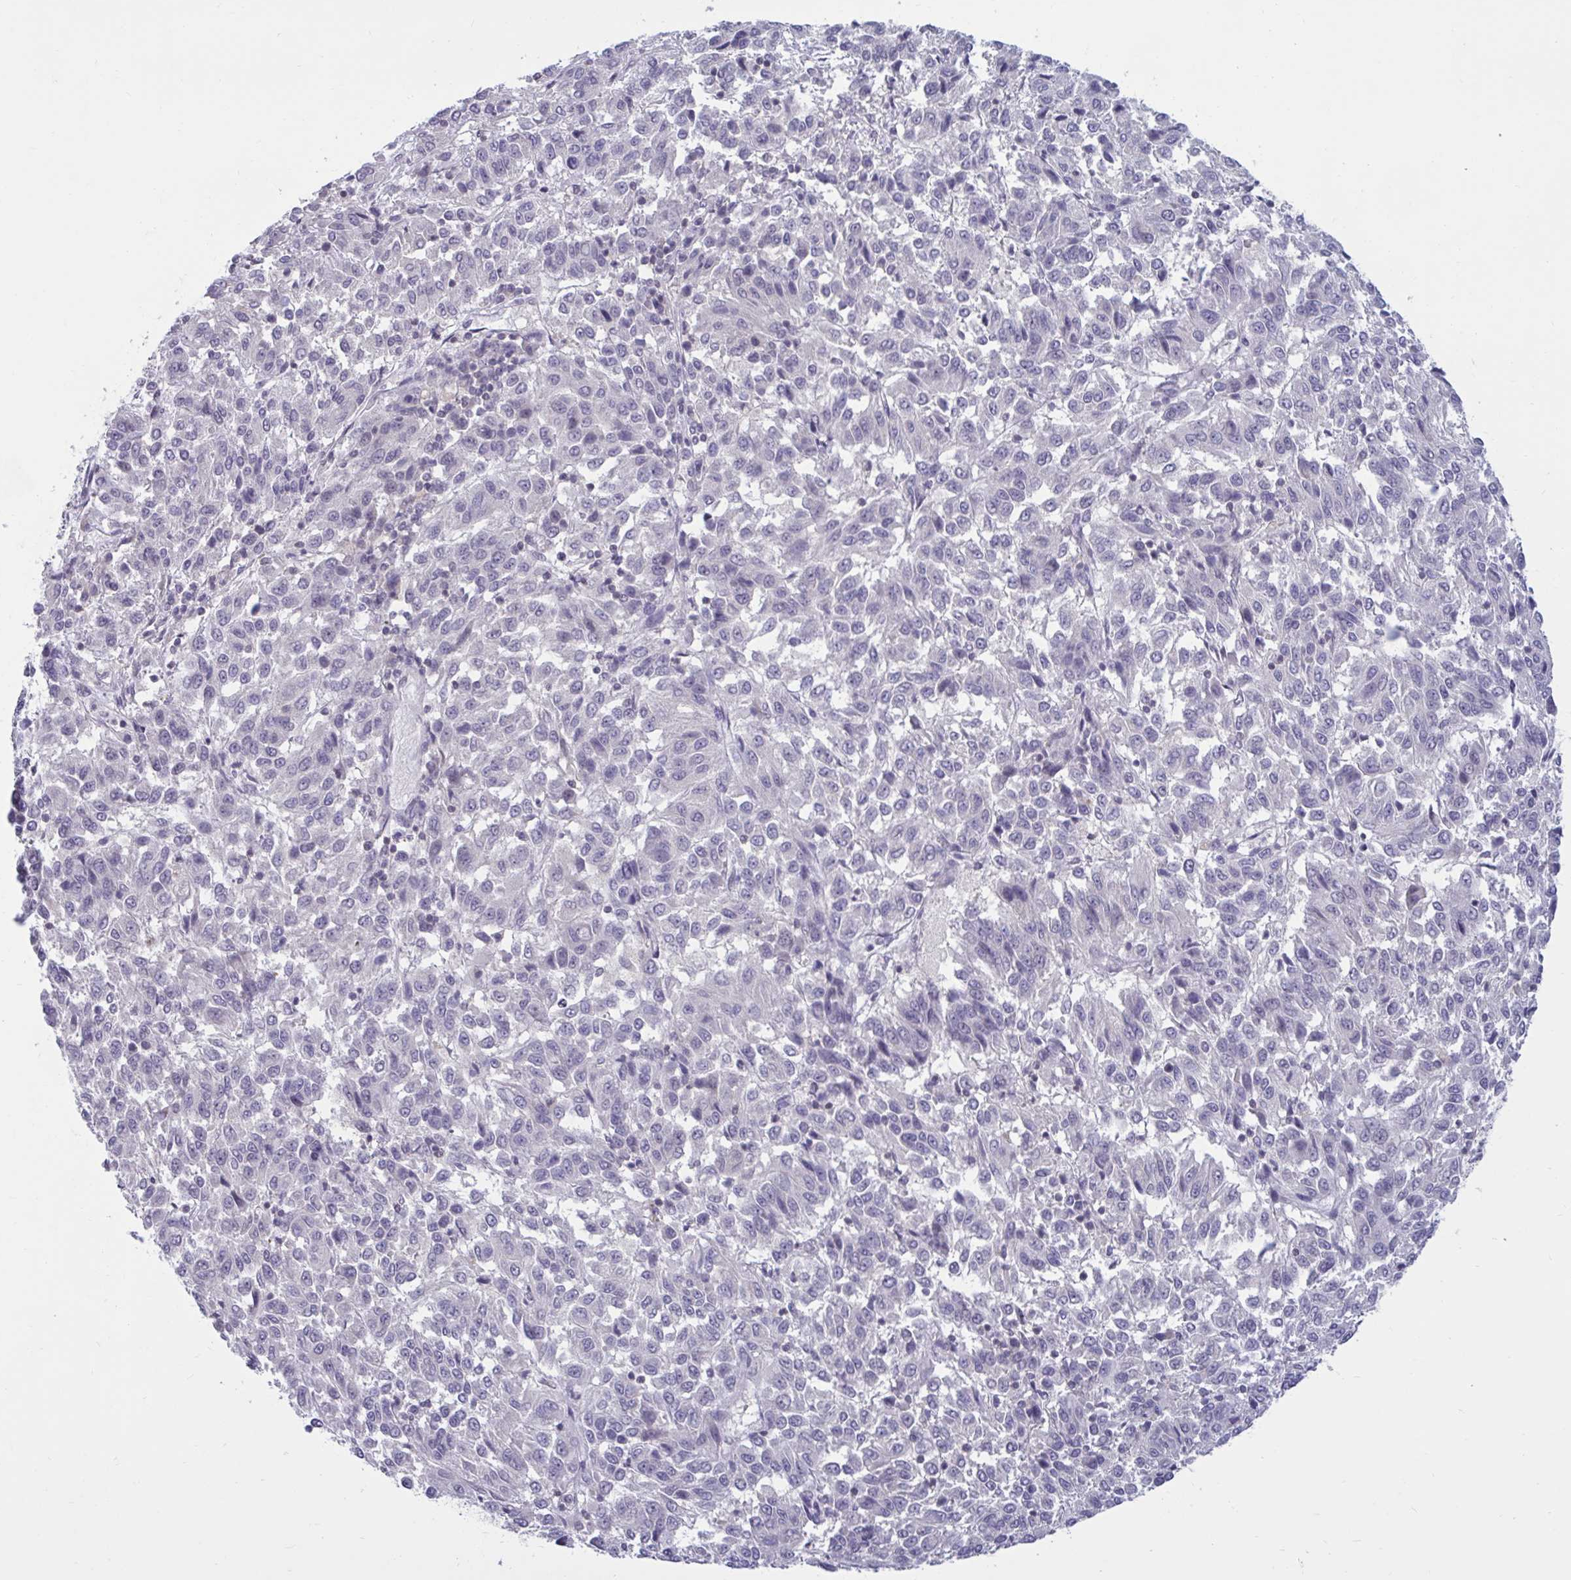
{"staining": {"intensity": "negative", "quantity": "none", "location": "none"}, "tissue": "melanoma", "cell_type": "Tumor cells", "image_type": "cancer", "snomed": [{"axis": "morphology", "description": "Malignant melanoma, Metastatic site"}, {"axis": "topography", "description": "Lung"}], "caption": "An immunohistochemistry (IHC) micrograph of melanoma is shown. There is no staining in tumor cells of melanoma. The staining is performed using DAB brown chromogen with nuclei counter-stained in using hematoxylin.", "gene": "ARPP19", "patient": {"sex": "male", "age": 64}}